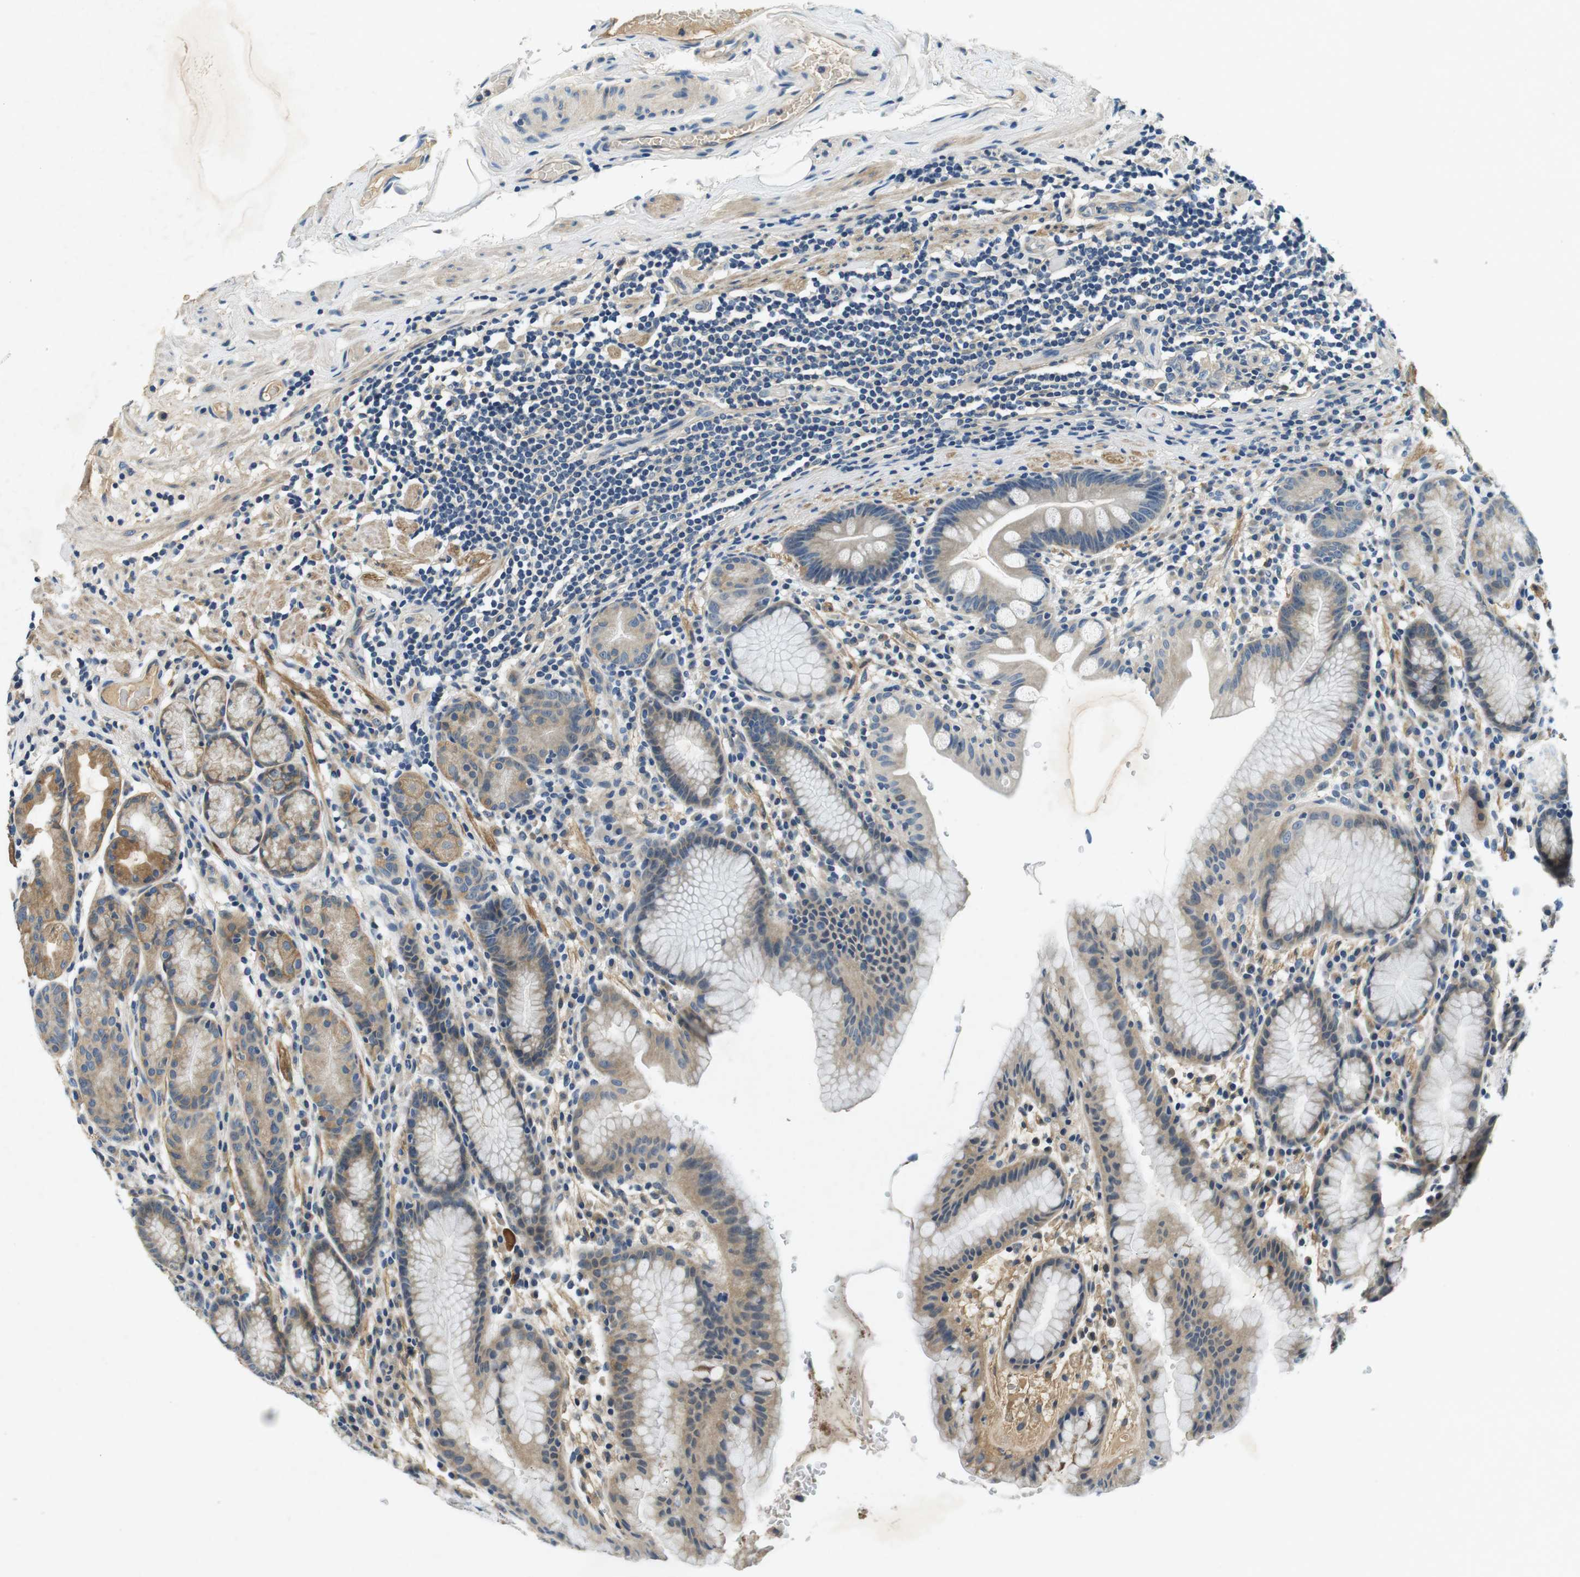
{"staining": {"intensity": "weak", "quantity": ">75%", "location": "cytoplasmic/membranous"}, "tissue": "stomach", "cell_type": "Glandular cells", "image_type": "normal", "snomed": [{"axis": "morphology", "description": "Normal tissue, NOS"}, {"axis": "topography", "description": "Stomach, lower"}], "caption": "Immunohistochemical staining of benign human stomach displays >75% levels of weak cytoplasmic/membranous protein expression in about >75% of glandular cells. (DAB IHC with brightfield microscopy, high magnification).", "gene": "DTNA", "patient": {"sex": "male", "age": 52}}